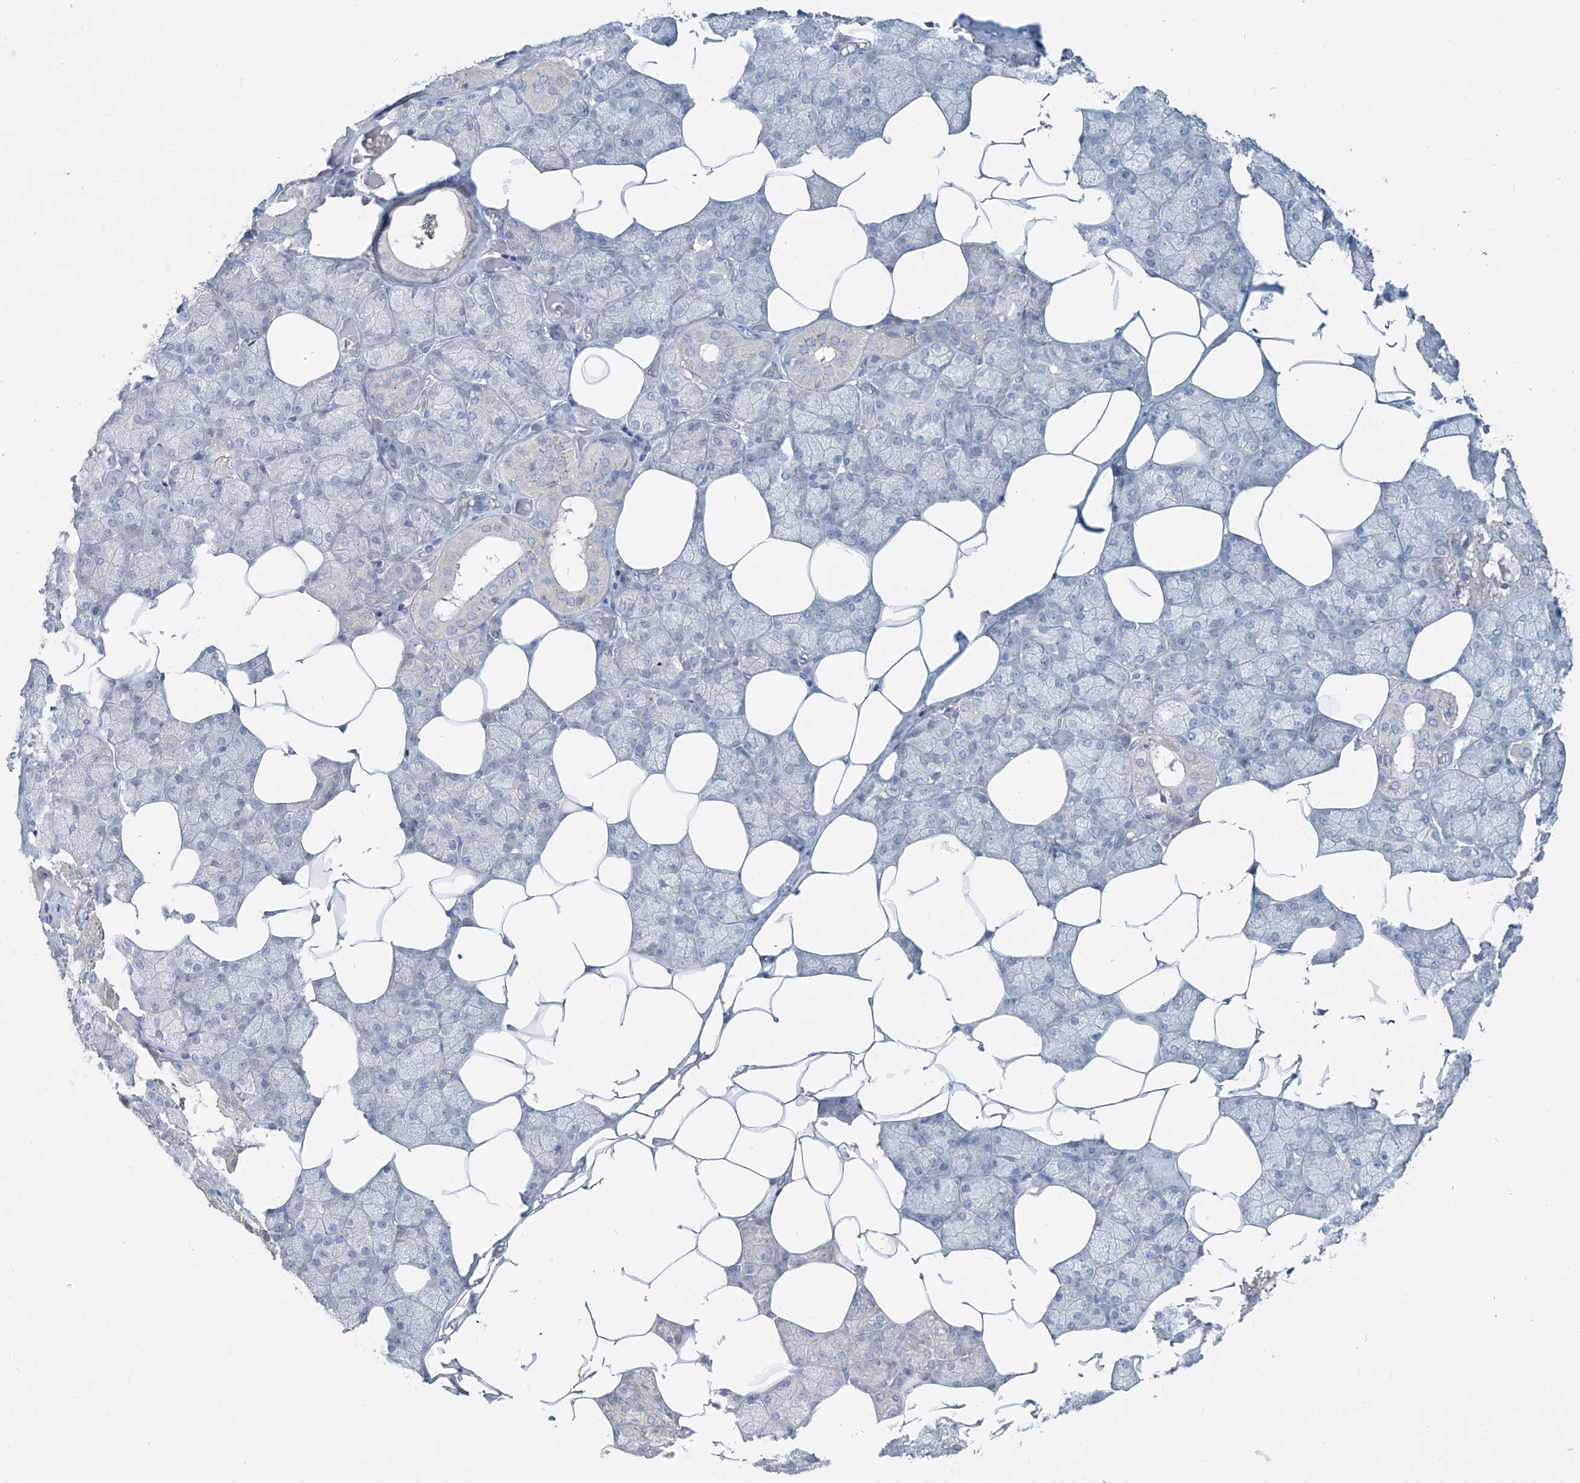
{"staining": {"intensity": "weak", "quantity": "<25%", "location": "cytoplasmic/membranous"}, "tissue": "salivary gland", "cell_type": "Glandular cells", "image_type": "normal", "snomed": [{"axis": "morphology", "description": "Normal tissue, NOS"}, {"axis": "topography", "description": "Salivary gland"}], "caption": "High magnification brightfield microscopy of normal salivary gland stained with DAB (brown) and counterstained with hematoxylin (blue): glandular cells show no significant staining.", "gene": "DGKQ", "patient": {"sex": "male", "age": 62}}